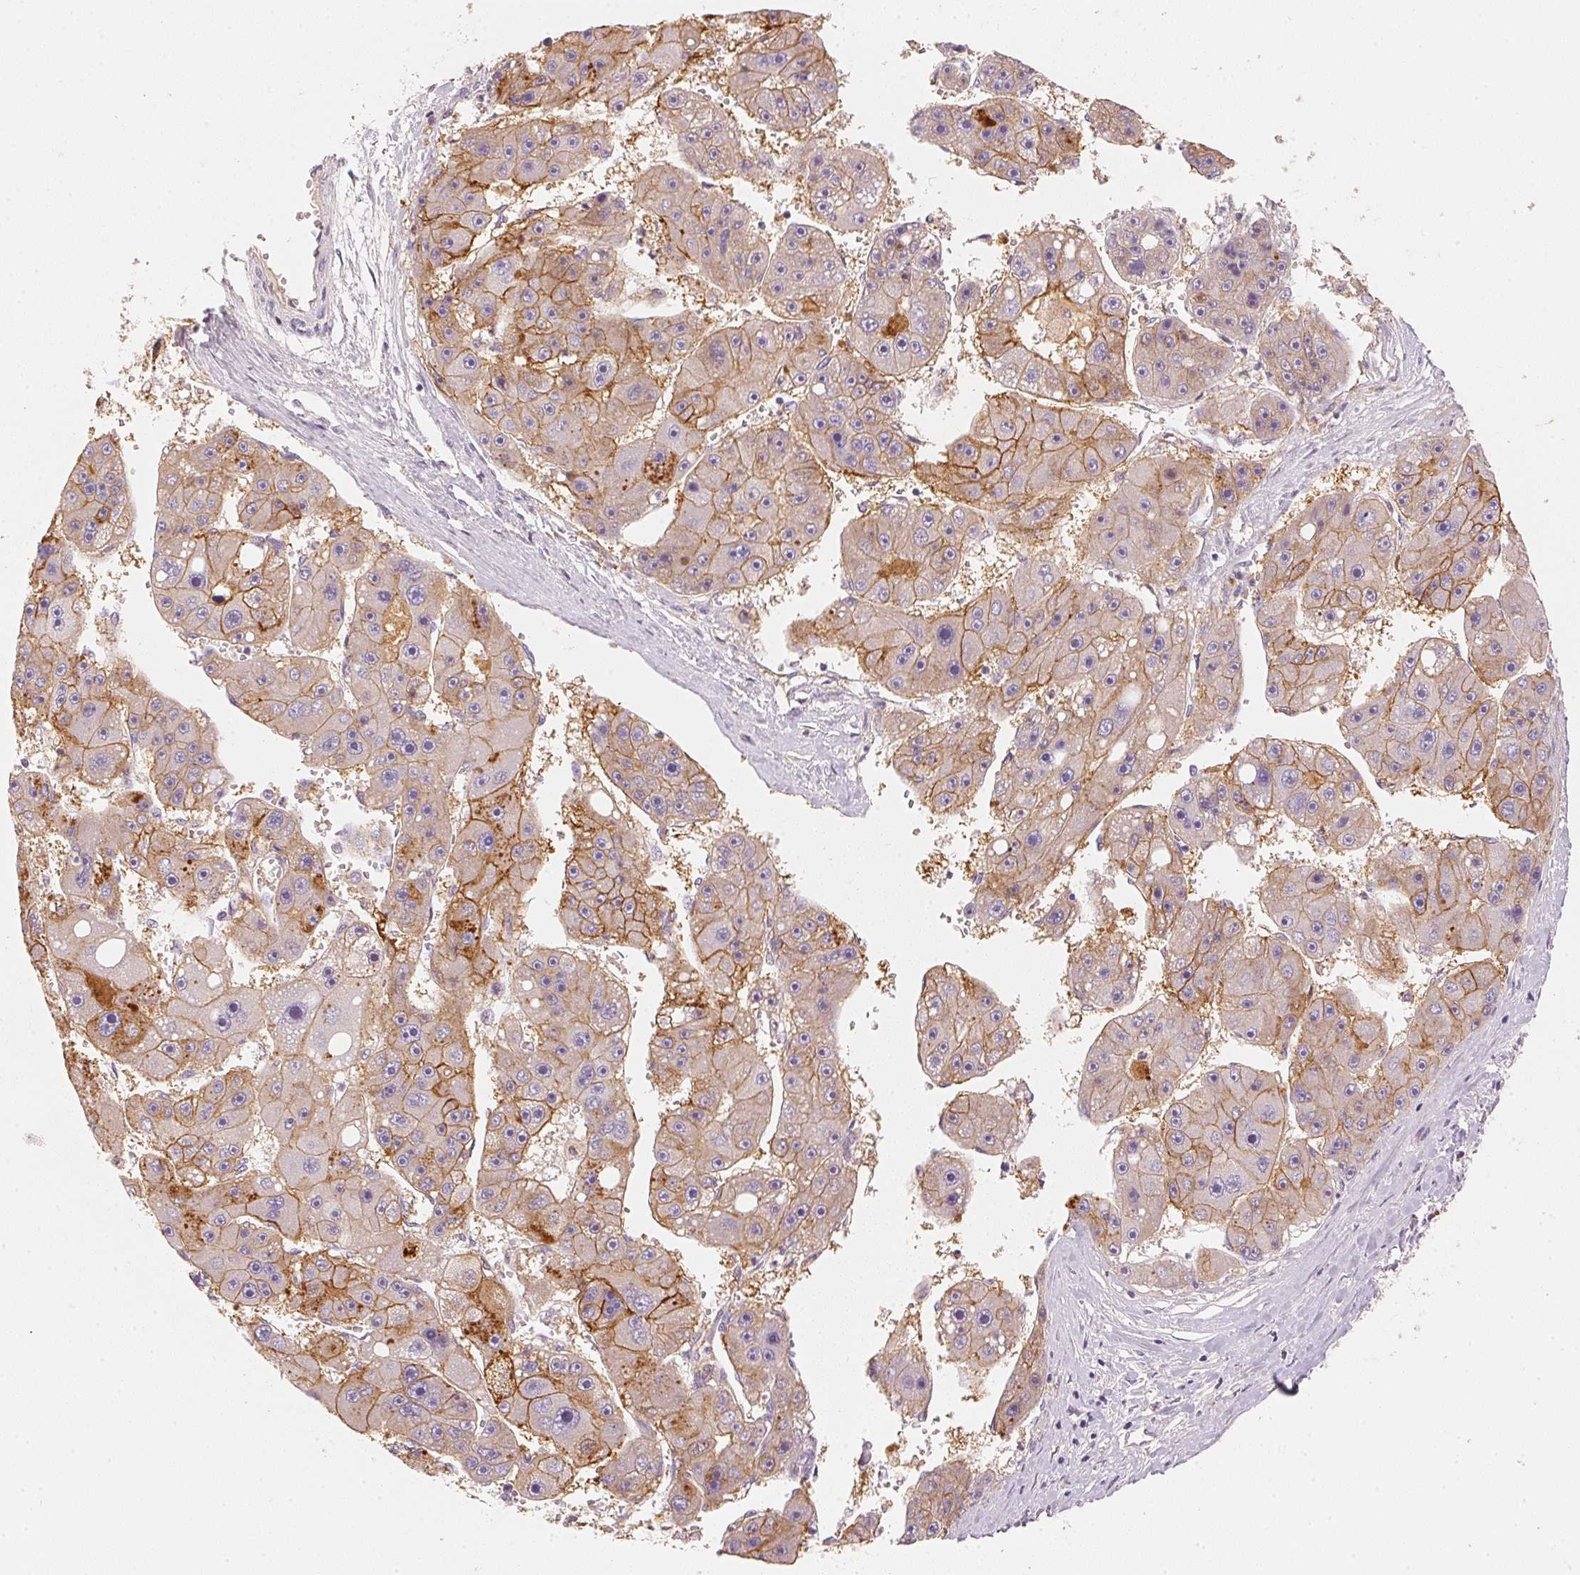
{"staining": {"intensity": "moderate", "quantity": "25%-75%", "location": "cytoplasmic/membranous"}, "tissue": "liver cancer", "cell_type": "Tumor cells", "image_type": "cancer", "snomed": [{"axis": "morphology", "description": "Carcinoma, Hepatocellular, NOS"}, {"axis": "topography", "description": "Liver"}], "caption": "DAB immunohistochemical staining of hepatocellular carcinoma (liver) demonstrates moderate cytoplasmic/membranous protein expression in about 25%-75% of tumor cells.", "gene": "RMDN2", "patient": {"sex": "female", "age": 61}}